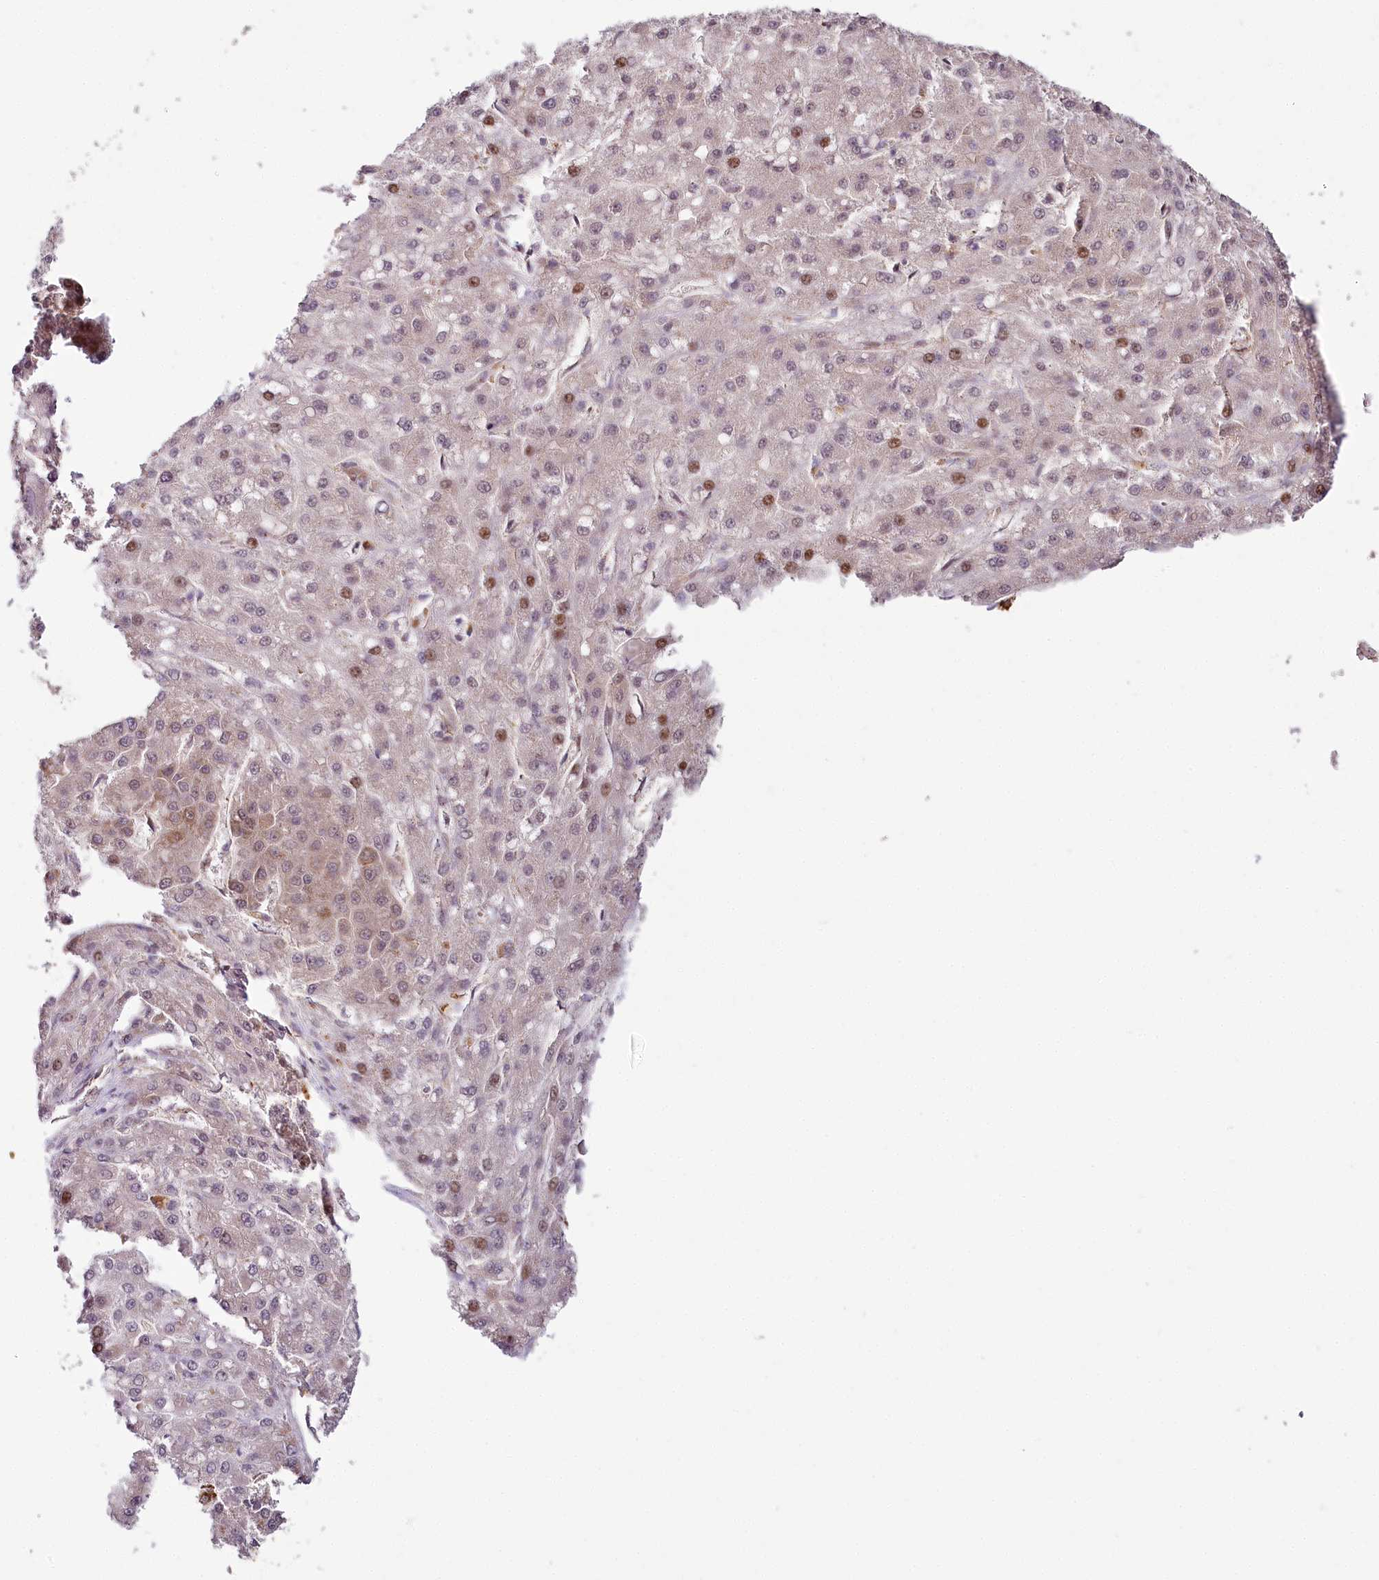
{"staining": {"intensity": "moderate", "quantity": "<25%", "location": "nuclear"}, "tissue": "liver cancer", "cell_type": "Tumor cells", "image_type": "cancer", "snomed": [{"axis": "morphology", "description": "Carcinoma, Hepatocellular, NOS"}, {"axis": "topography", "description": "Liver"}], "caption": "This image displays hepatocellular carcinoma (liver) stained with IHC to label a protein in brown. The nuclear of tumor cells show moderate positivity for the protein. Nuclei are counter-stained blue.", "gene": "ALKBH8", "patient": {"sex": "male", "age": 67}}